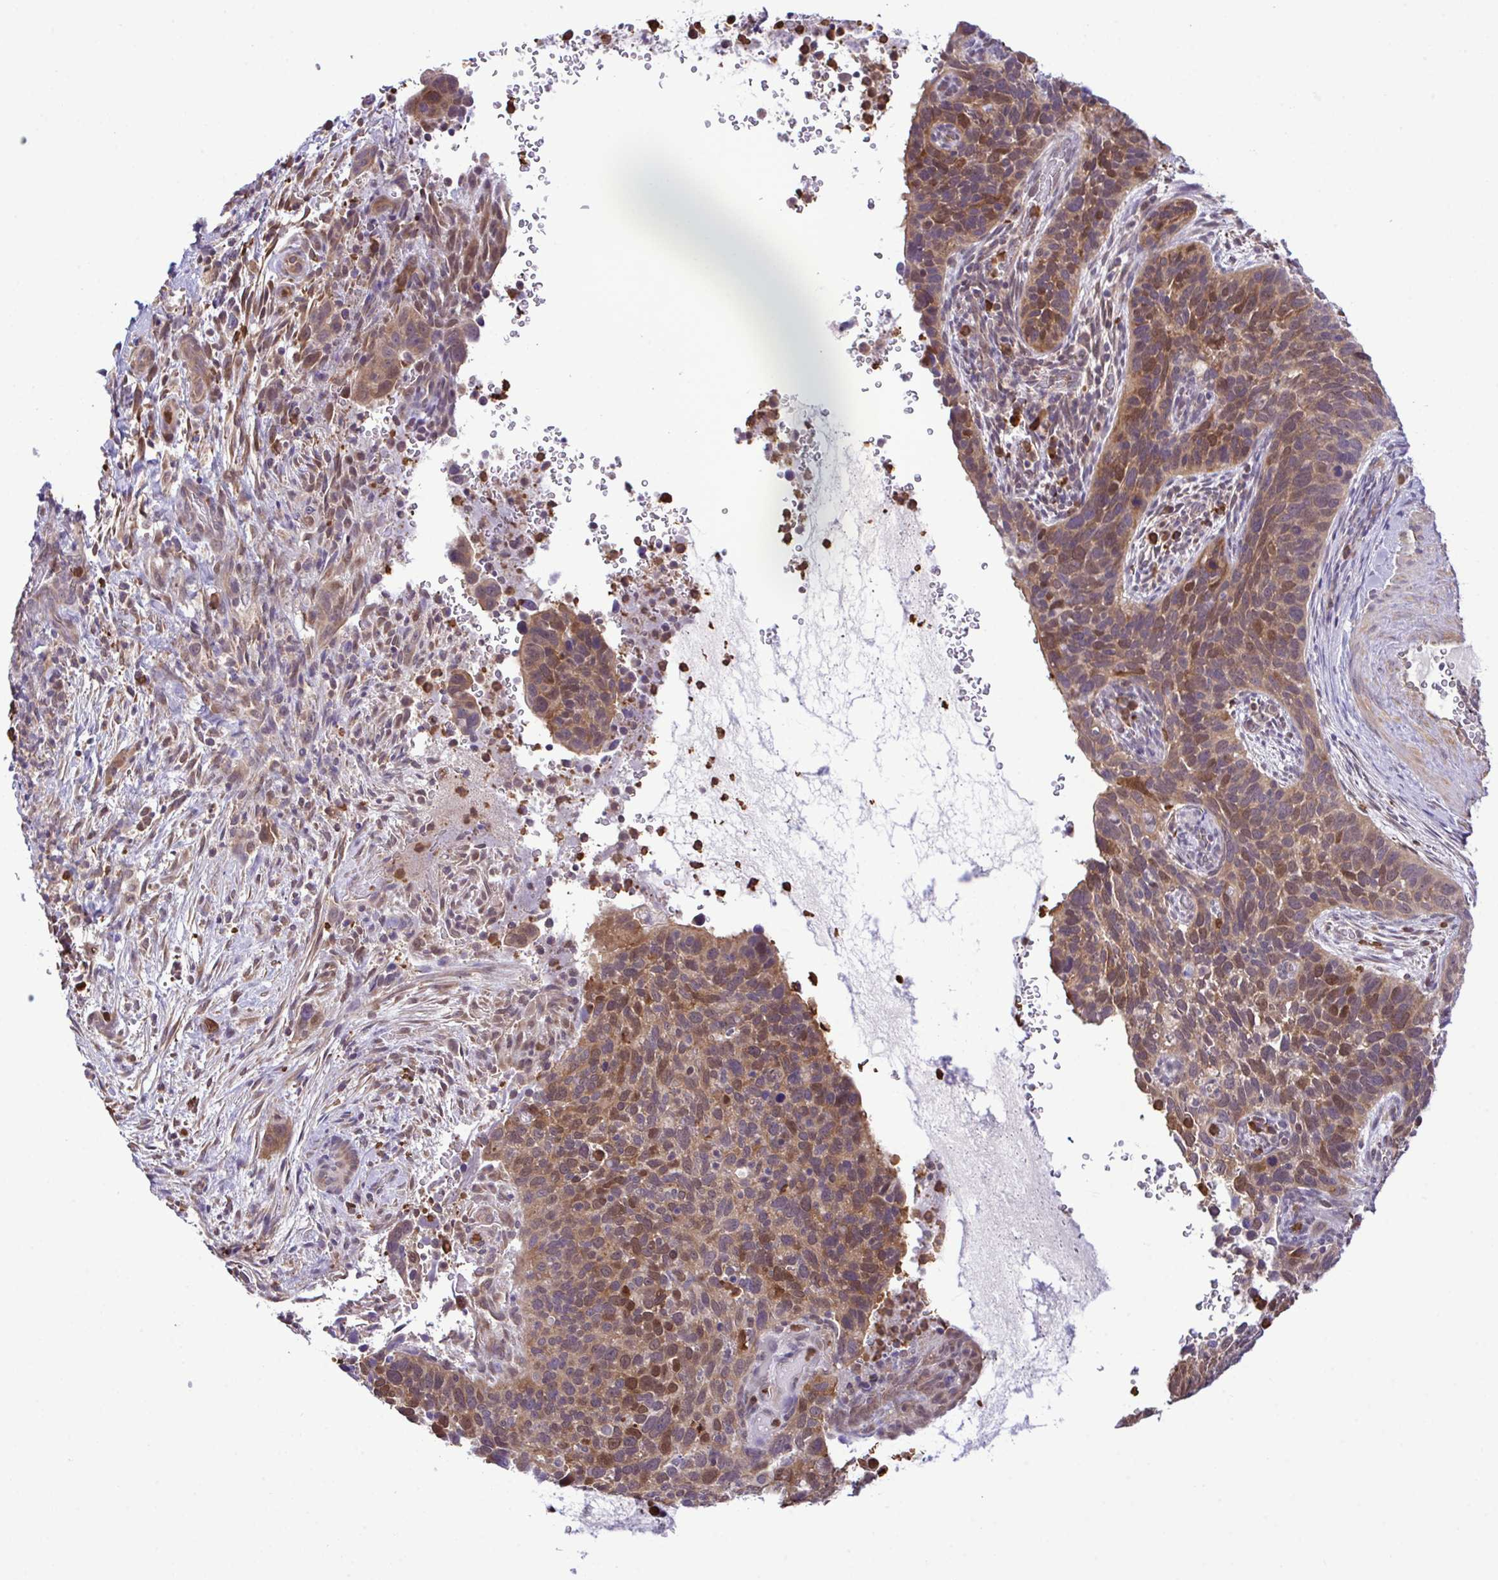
{"staining": {"intensity": "moderate", "quantity": ">75%", "location": "cytoplasmic/membranous,nuclear"}, "tissue": "cervical cancer", "cell_type": "Tumor cells", "image_type": "cancer", "snomed": [{"axis": "morphology", "description": "Squamous cell carcinoma, NOS"}, {"axis": "topography", "description": "Cervix"}], "caption": "An immunohistochemistry micrograph of neoplastic tissue is shown. Protein staining in brown shows moderate cytoplasmic/membranous and nuclear positivity in cervical squamous cell carcinoma within tumor cells. The staining is performed using DAB (3,3'-diaminobenzidine) brown chromogen to label protein expression. The nuclei are counter-stained blue using hematoxylin.", "gene": "CMPK1", "patient": {"sex": "female", "age": 51}}